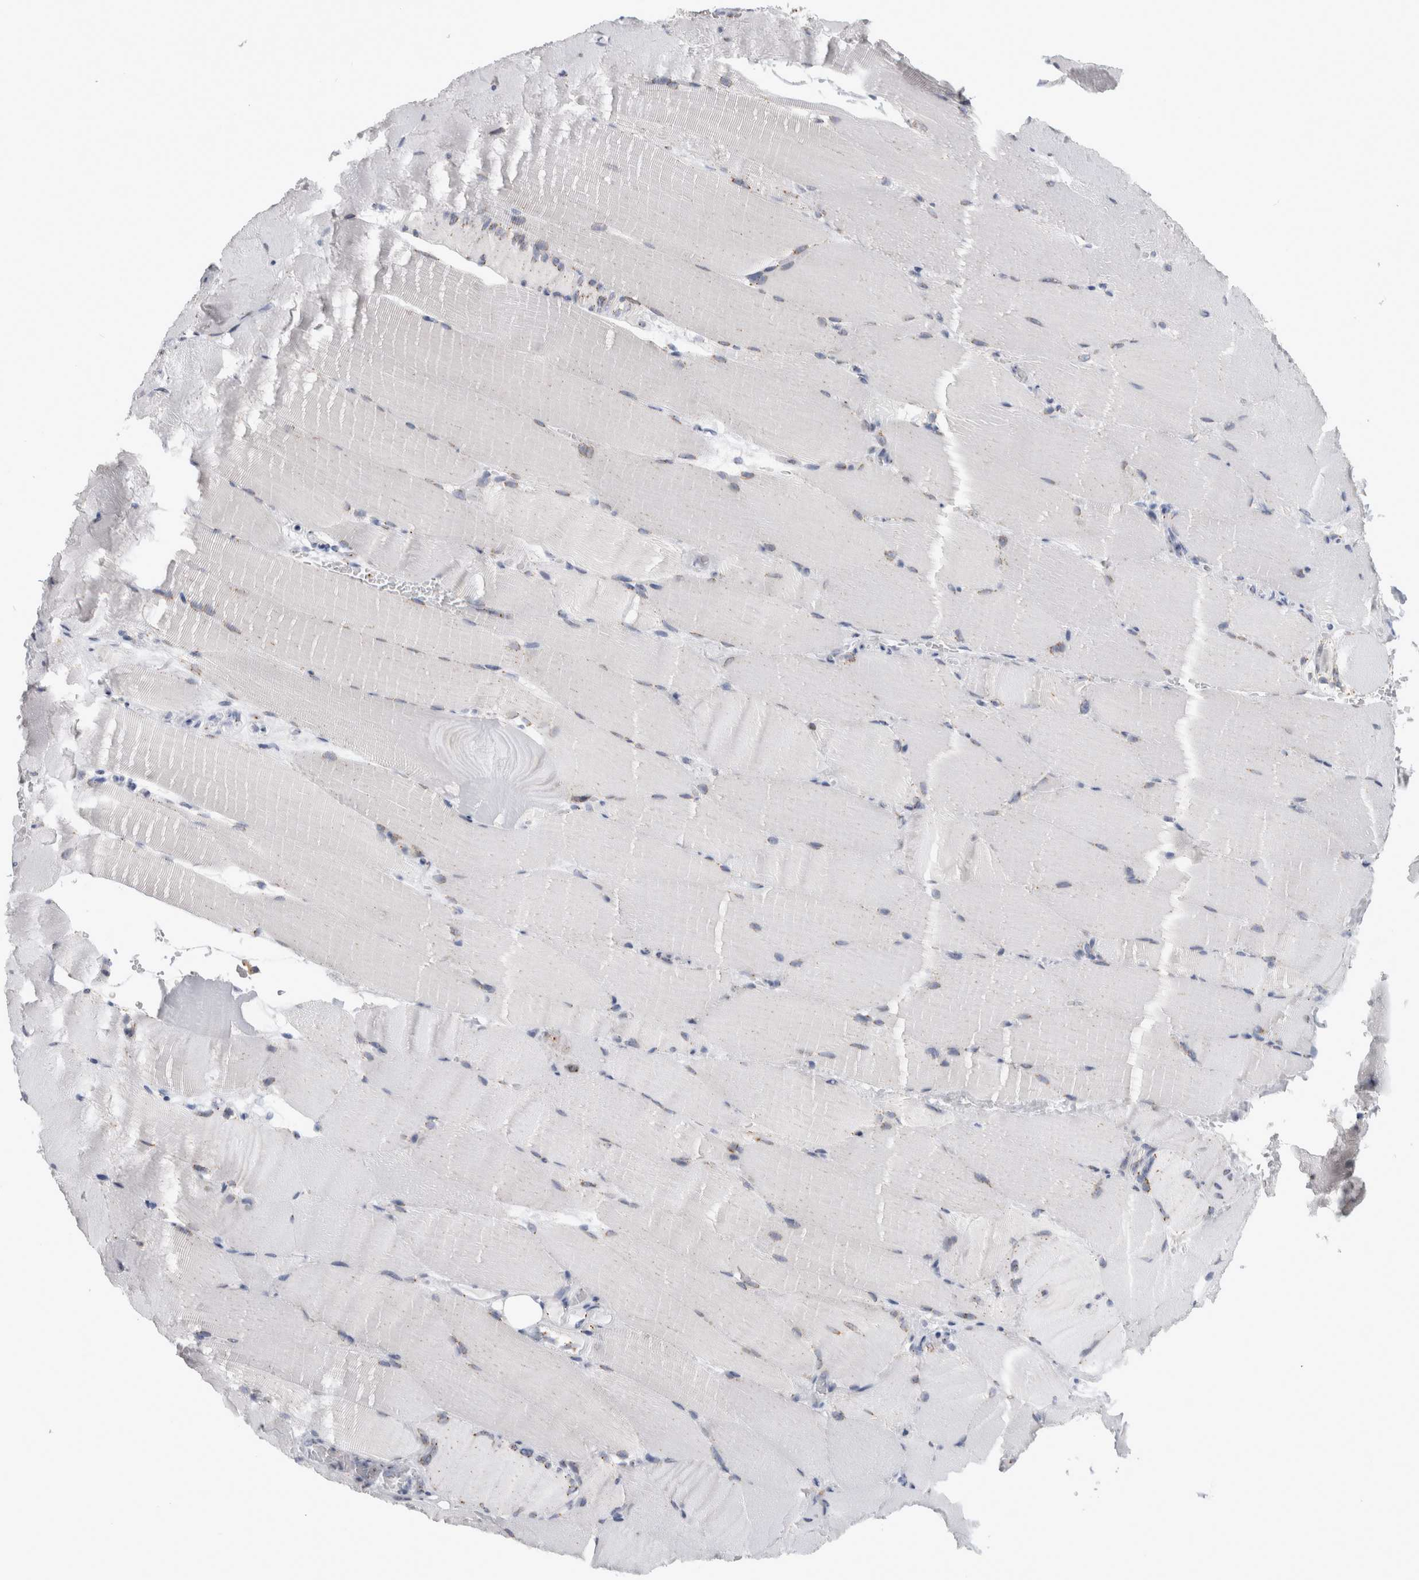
{"staining": {"intensity": "weak", "quantity": "25%-75%", "location": "cytoplasmic/membranous"}, "tissue": "skeletal muscle", "cell_type": "Myocytes", "image_type": "normal", "snomed": [{"axis": "morphology", "description": "Normal tissue, NOS"}, {"axis": "topography", "description": "Skeletal muscle"}, {"axis": "topography", "description": "Parathyroid gland"}], "caption": "Myocytes show low levels of weak cytoplasmic/membranous positivity in approximately 25%-75% of cells in normal skeletal muscle.", "gene": "AKAP9", "patient": {"sex": "female", "age": 37}}